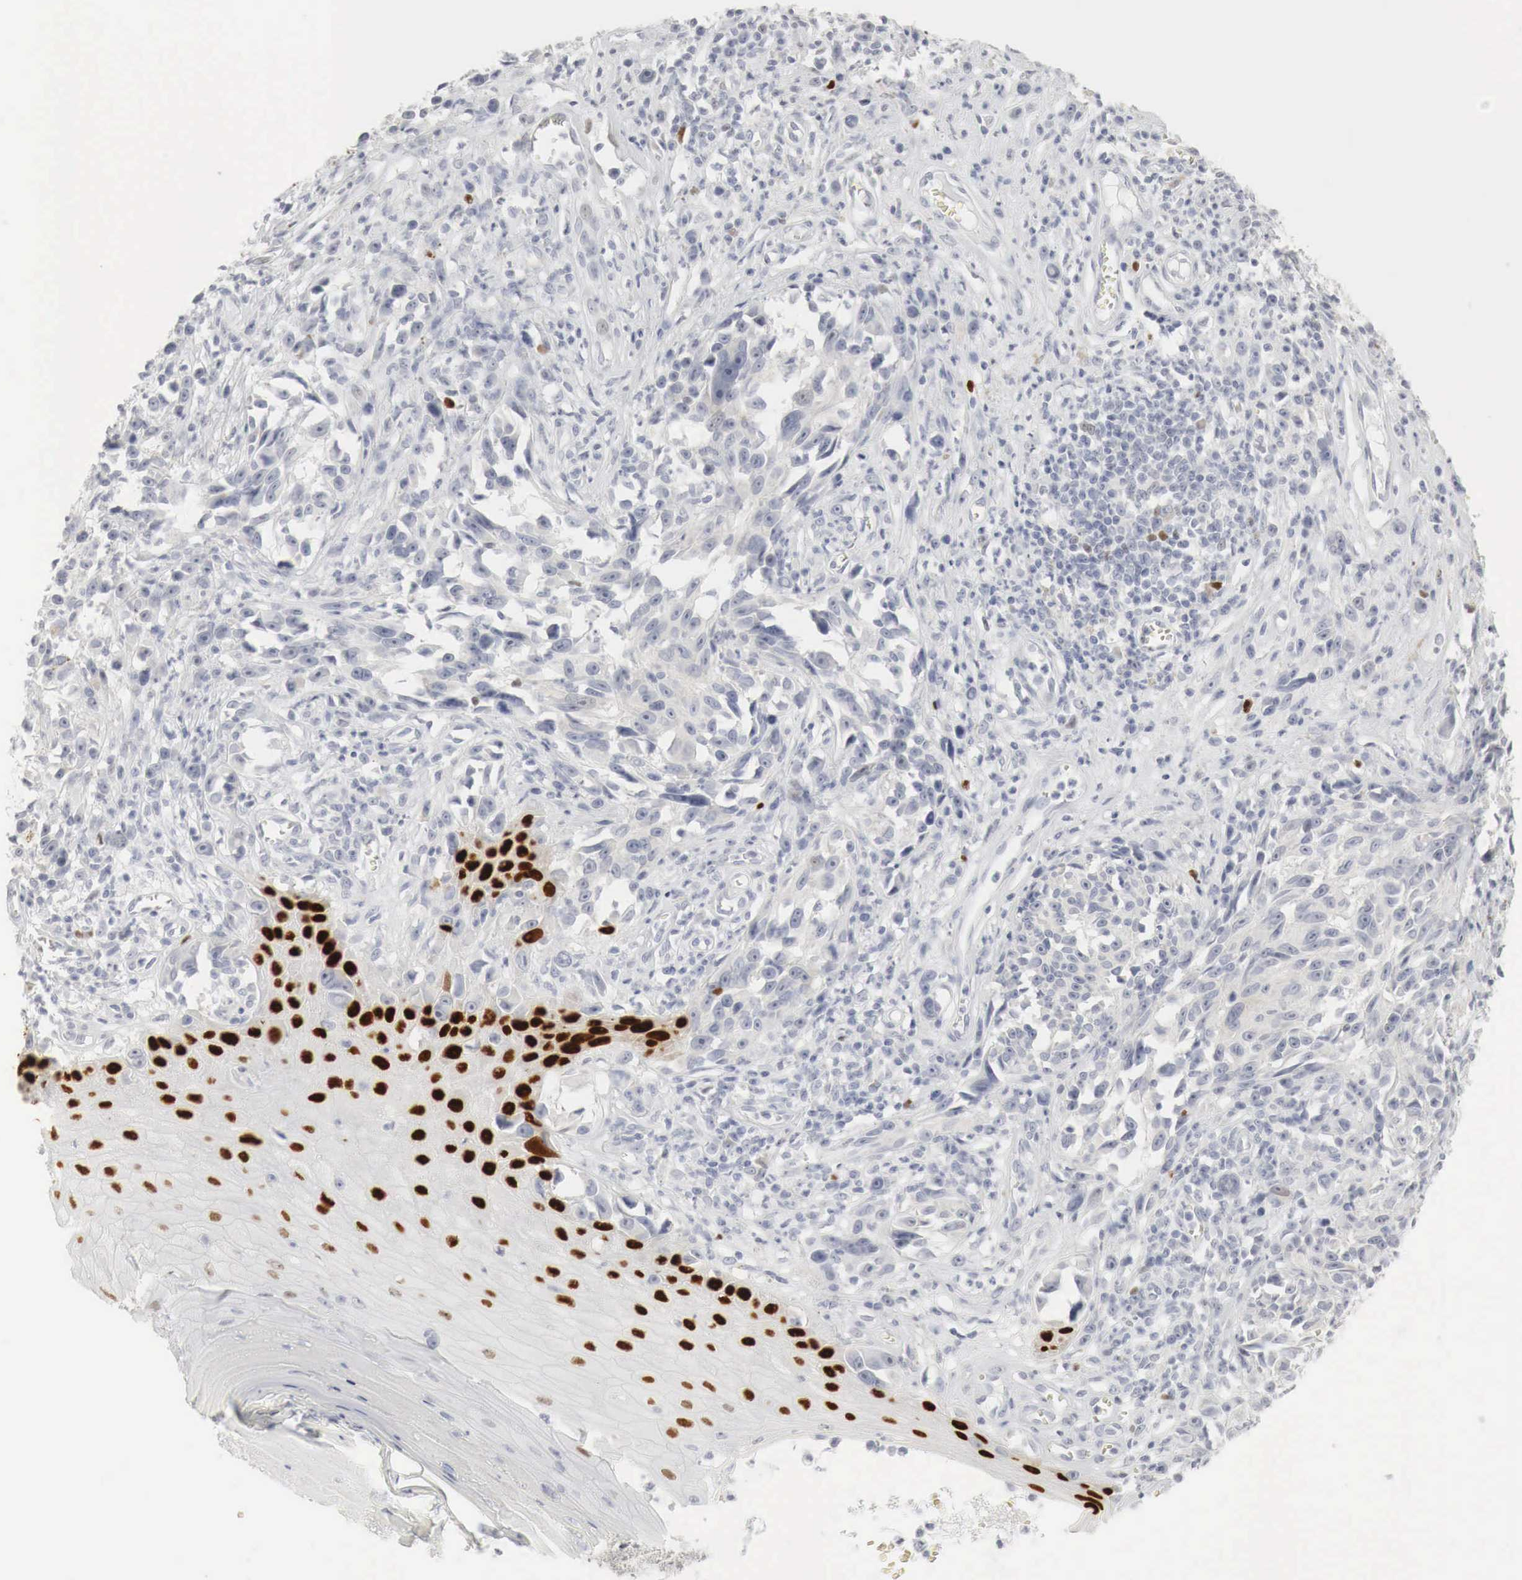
{"staining": {"intensity": "negative", "quantity": "none", "location": "none"}, "tissue": "melanoma", "cell_type": "Tumor cells", "image_type": "cancer", "snomed": [{"axis": "morphology", "description": "Malignant melanoma, NOS"}, {"axis": "topography", "description": "Skin"}], "caption": "Protein analysis of malignant melanoma demonstrates no significant staining in tumor cells.", "gene": "TP63", "patient": {"sex": "female", "age": 82}}